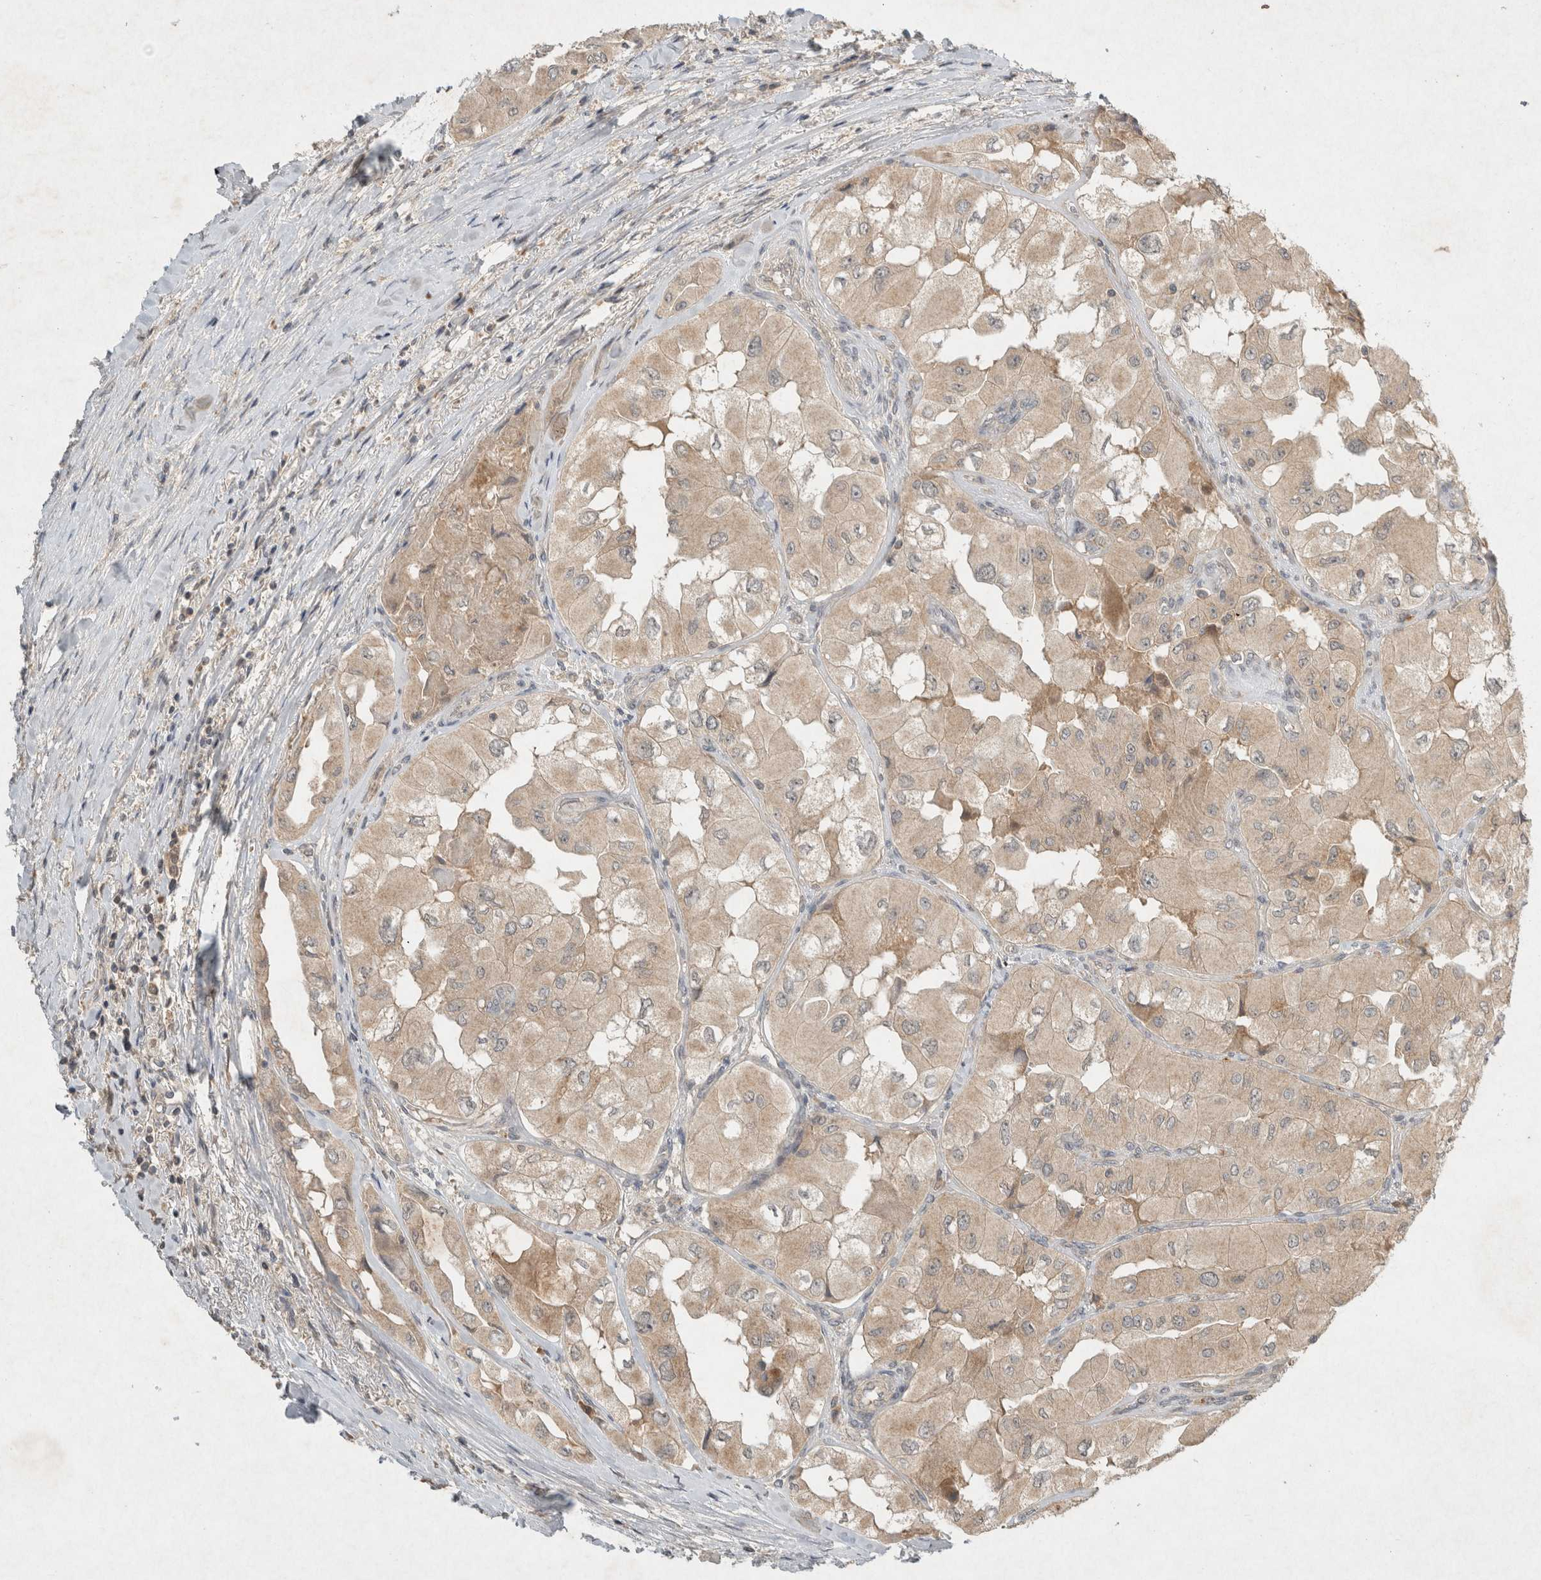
{"staining": {"intensity": "weak", "quantity": ">75%", "location": "cytoplasmic/membranous"}, "tissue": "thyroid cancer", "cell_type": "Tumor cells", "image_type": "cancer", "snomed": [{"axis": "morphology", "description": "Papillary adenocarcinoma, NOS"}, {"axis": "topography", "description": "Thyroid gland"}], "caption": "Protein staining shows weak cytoplasmic/membranous staining in approximately >75% of tumor cells in thyroid cancer (papillary adenocarcinoma). The staining is performed using DAB brown chromogen to label protein expression. The nuclei are counter-stained blue using hematoxylin.", "gene": "LOXL2", "patient": {"sex": "female", "age": 59}}